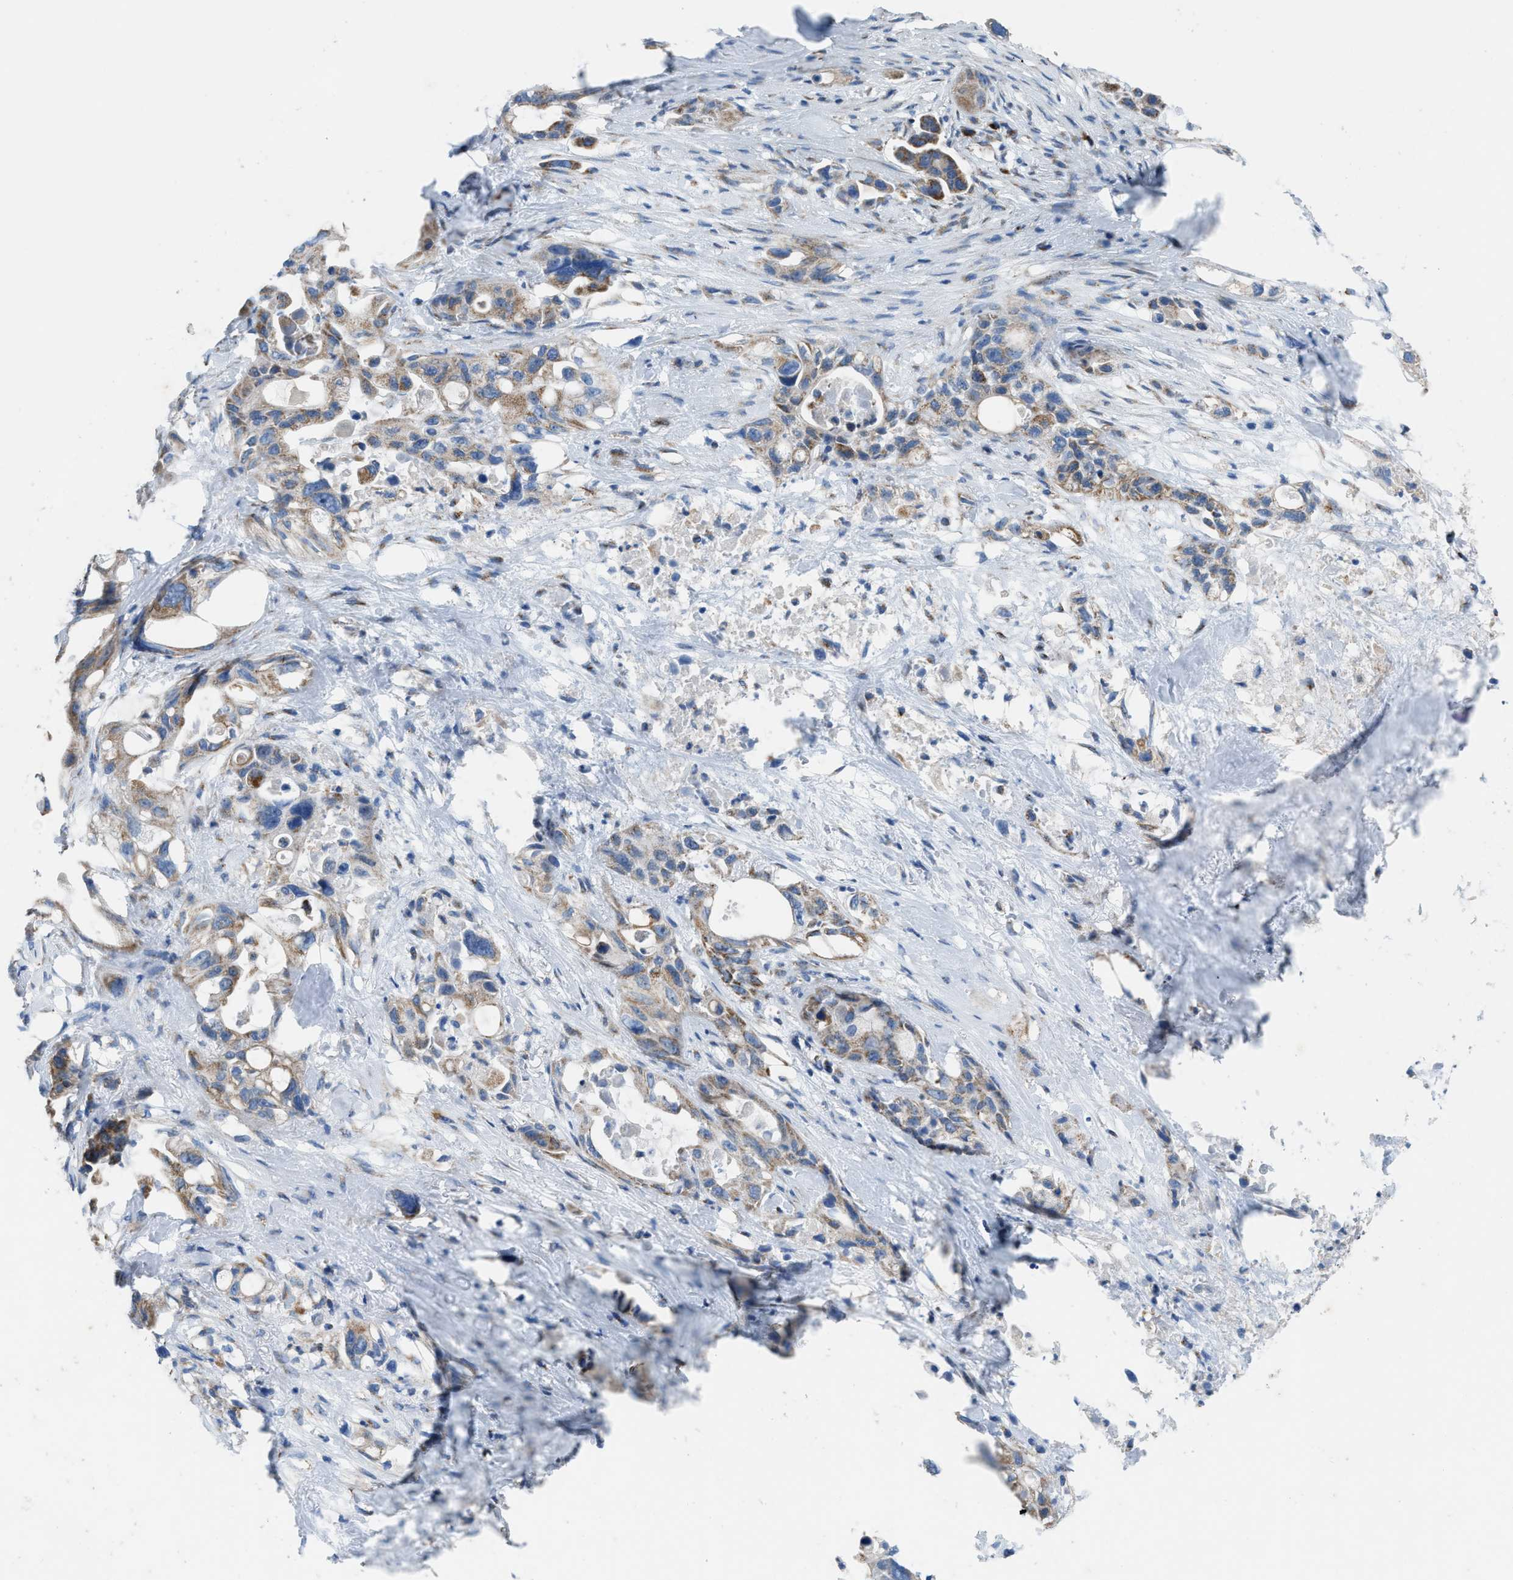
{"staining": {"intensity": "moderate", "quantity": ">75%", "location": "cytoplasmic/membranous"}, "tissue": "pancreatic cancer", "cell_type": "Tumor cells", "image_type": "cancer", "snomed": [{"axis": "morphology", "description": "Adenocarcinoma, NOS"}, {"axis": "topography", "description": "Pancreas"}], "caption": "DAB immunohistochemical staining of pancreatic cancer shows moderate cytoplasmic/membranous protein positivity in approximately >75% of tumor cells. The protein is stained brown, and the nuclei are stained in blue (DAB (3,3'-diaminobenzidine) IHC with brightfield microscopy, high magnification).", "gene": "ETFB", "patient": {"sex": "male", "age": 53}}